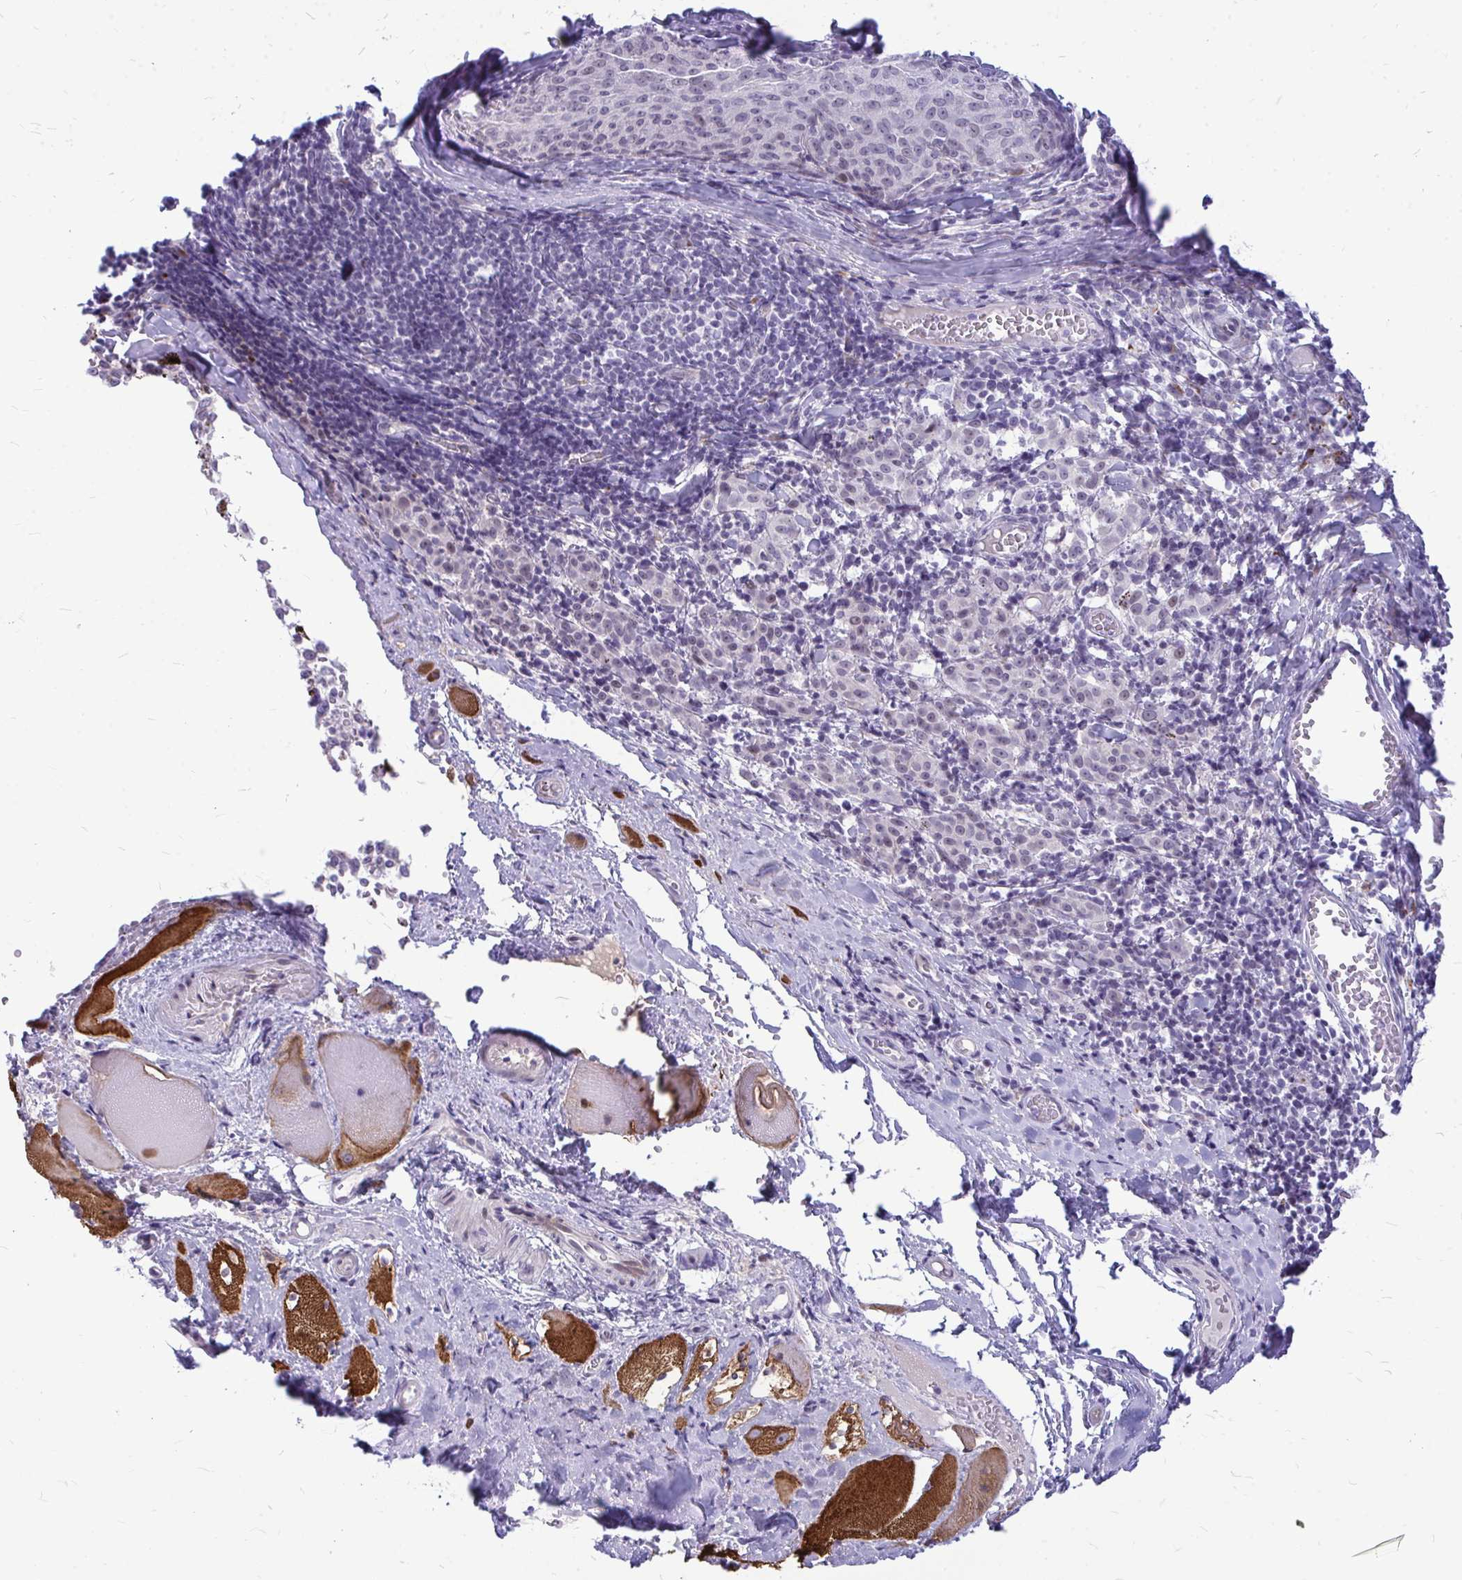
{"staining": {"intensity": "negative", "quantity": "none", "location": "none"}, "tissue": "melanoma", "cell_type": "Tumor cells", "image_type": "cancer", "snomed": [{"axis": "morphology", "description": "Malignant melanoma, NOS"}, {"axis": "topography", "description": "Skin"}], "caption": "Immunohistochemistry histopathology image of human malignant melanoma stained for a protein (brown), which demonstrates no staining in tumor cells. (Immunohistochemistry (ihc), brightfield microscopy, high magnification).", "gene": "ZSCAN25", "patient": {"sex": "female", "age": 72}}